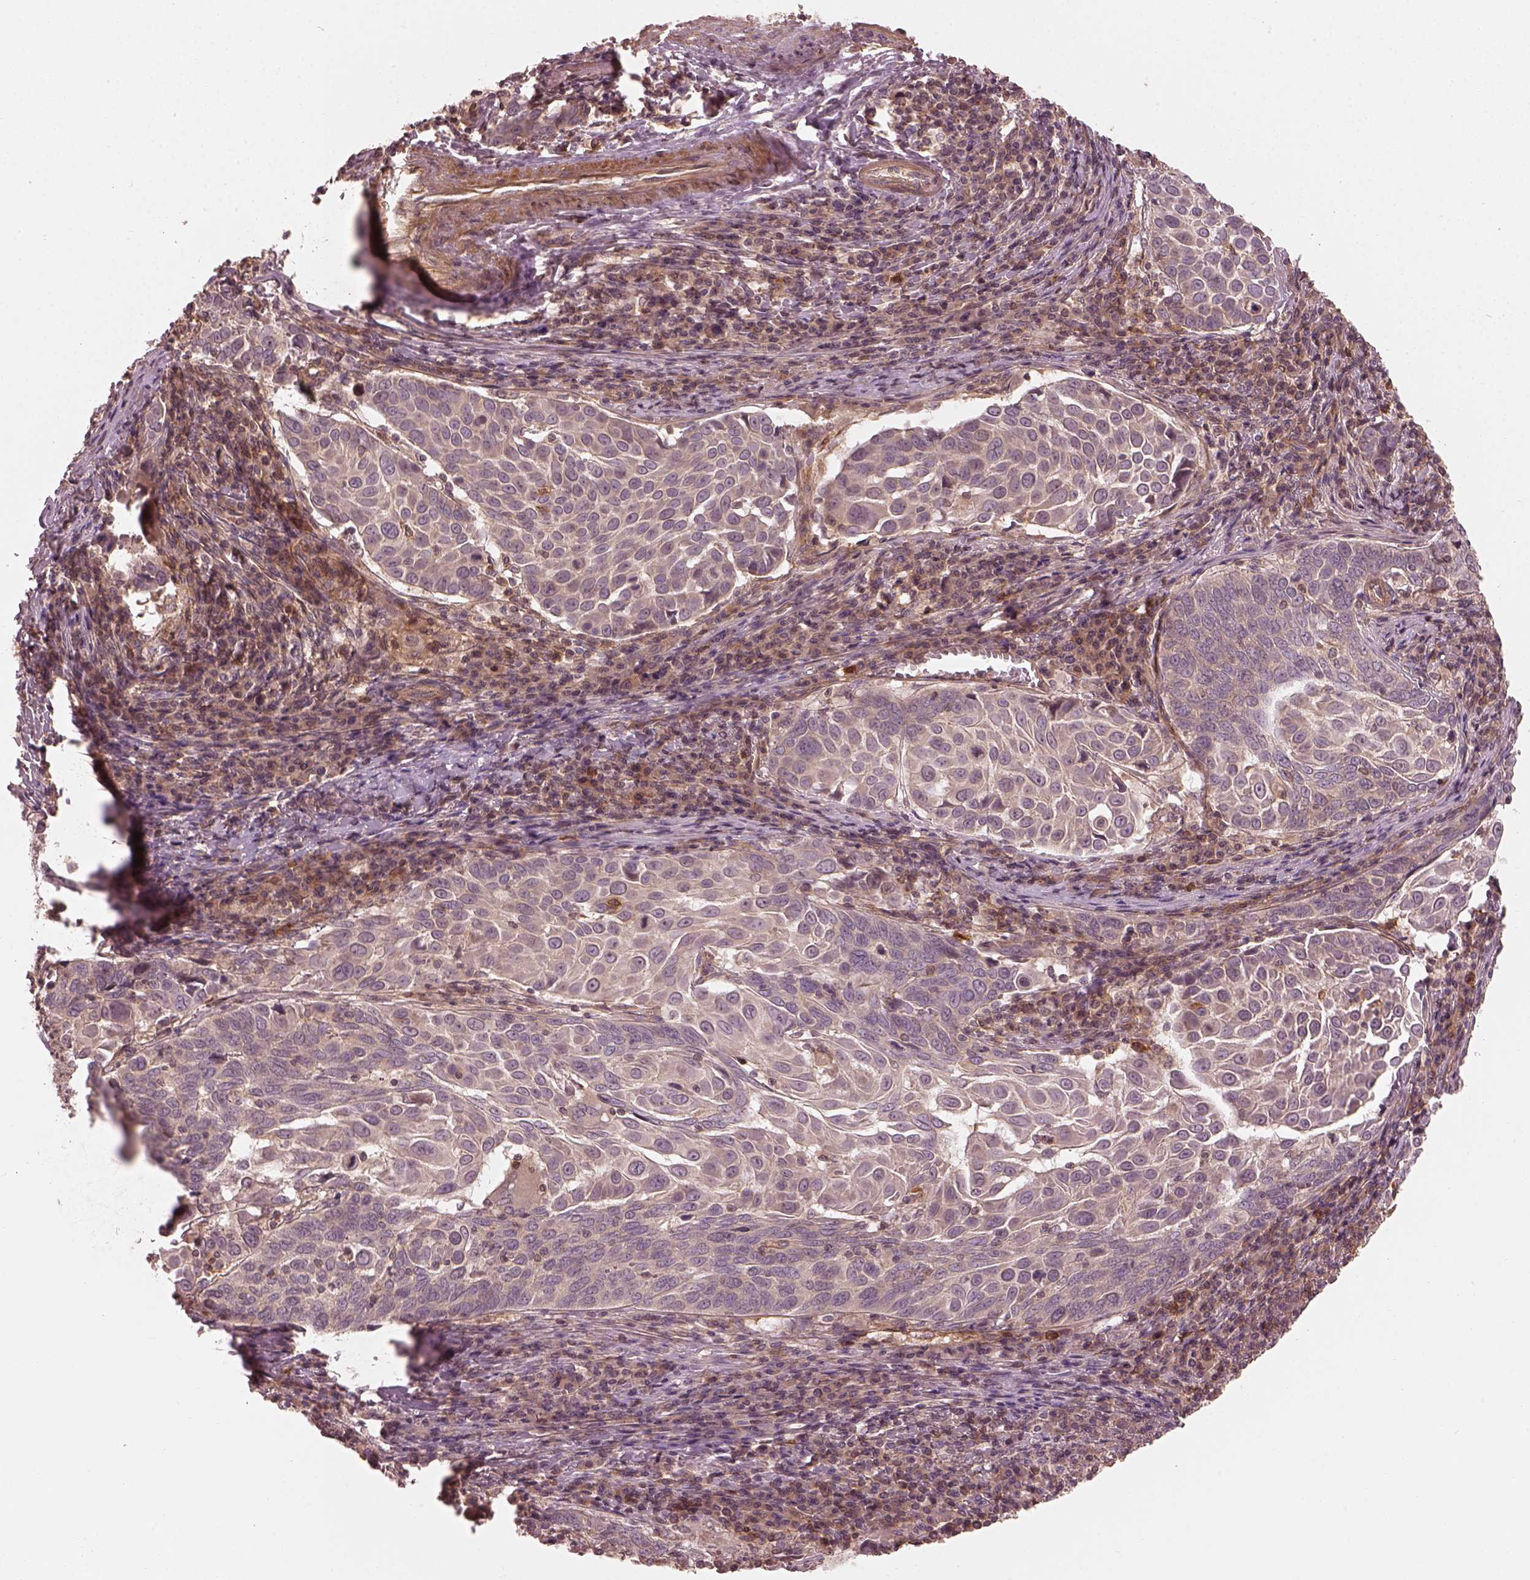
{"staining": {"intensity": "negative", "quantity": "none", "location": "none"}, "tissue": "lung cancer", "cell_type": "Tumor cells", "image_type": "cancer", "snomed": [{"axis": "morphology", "description": "Squamous cell carcinoma, NOS"}, {"axis": "topography", "description": "Lung"}], "caption": "Immunohistochemistry image of squamous cell carcinoma (lung) stained for a protein (brown), which displays no expression in tumor cells. (DAB immunohistochemistry visualized using brightfield microscopy, high magnification).", "gene": "FAM107B", "patient": {"sex": "male", "age": 57}}